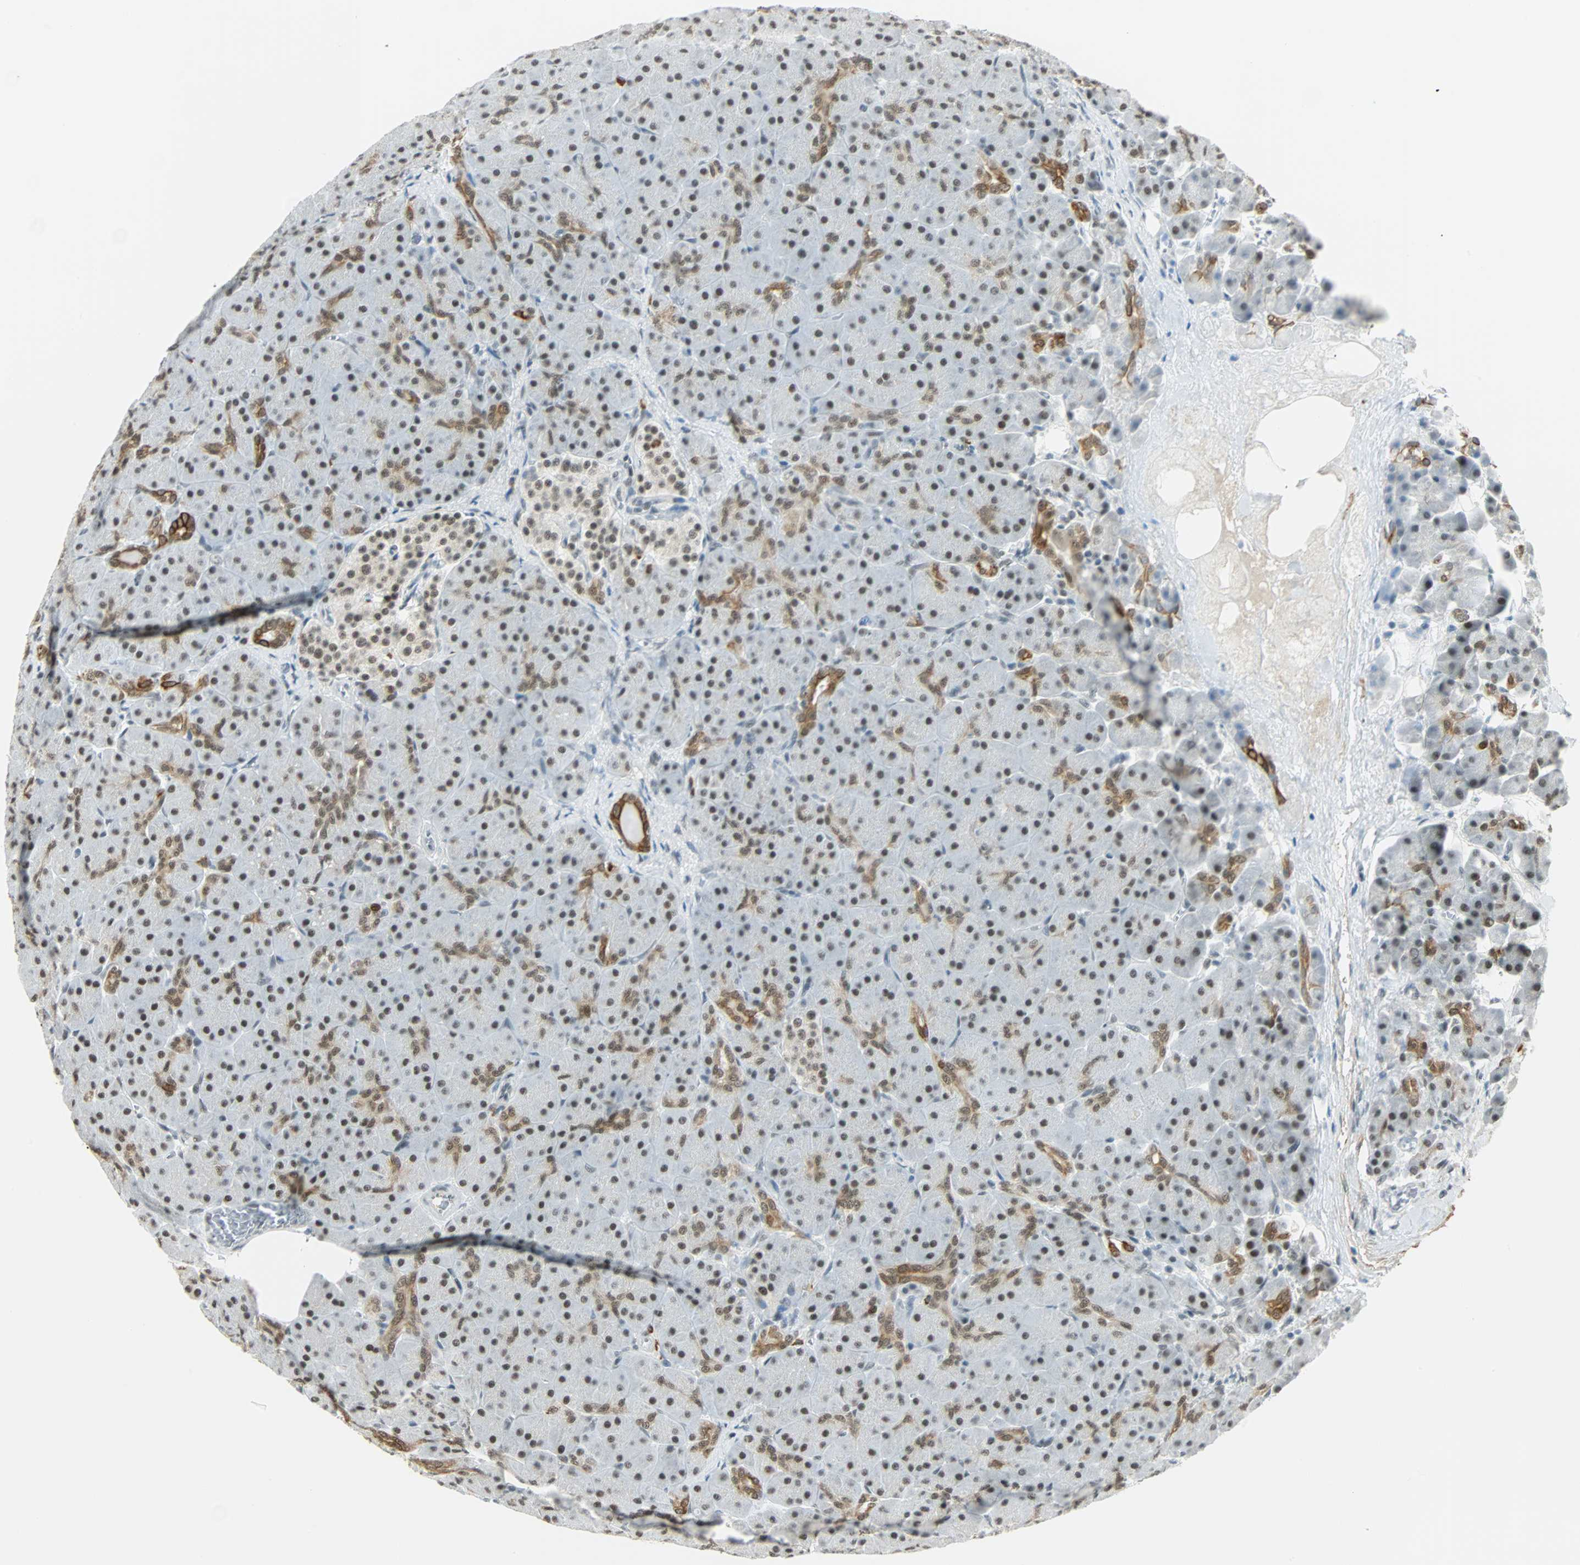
{"staining": {"intensity": "moderate", "quantity": ">75%", "location": "nuclear"}, "tissue": "pancreas", "cell_type": "Exocrine glandular cells", "image_type": "normal", "snomed": [{"axis": "morphology", "description": "Normal tissue, NOS"}, {"axis": "topography", "description": "Pancreas"}], "caption": "Exocrine glandular cells exhibit moderate nuclear expression in about >75% of cells in normal pancreas.", "gene": "NELFE", "patient": {"sex": "male", "age": 66}}